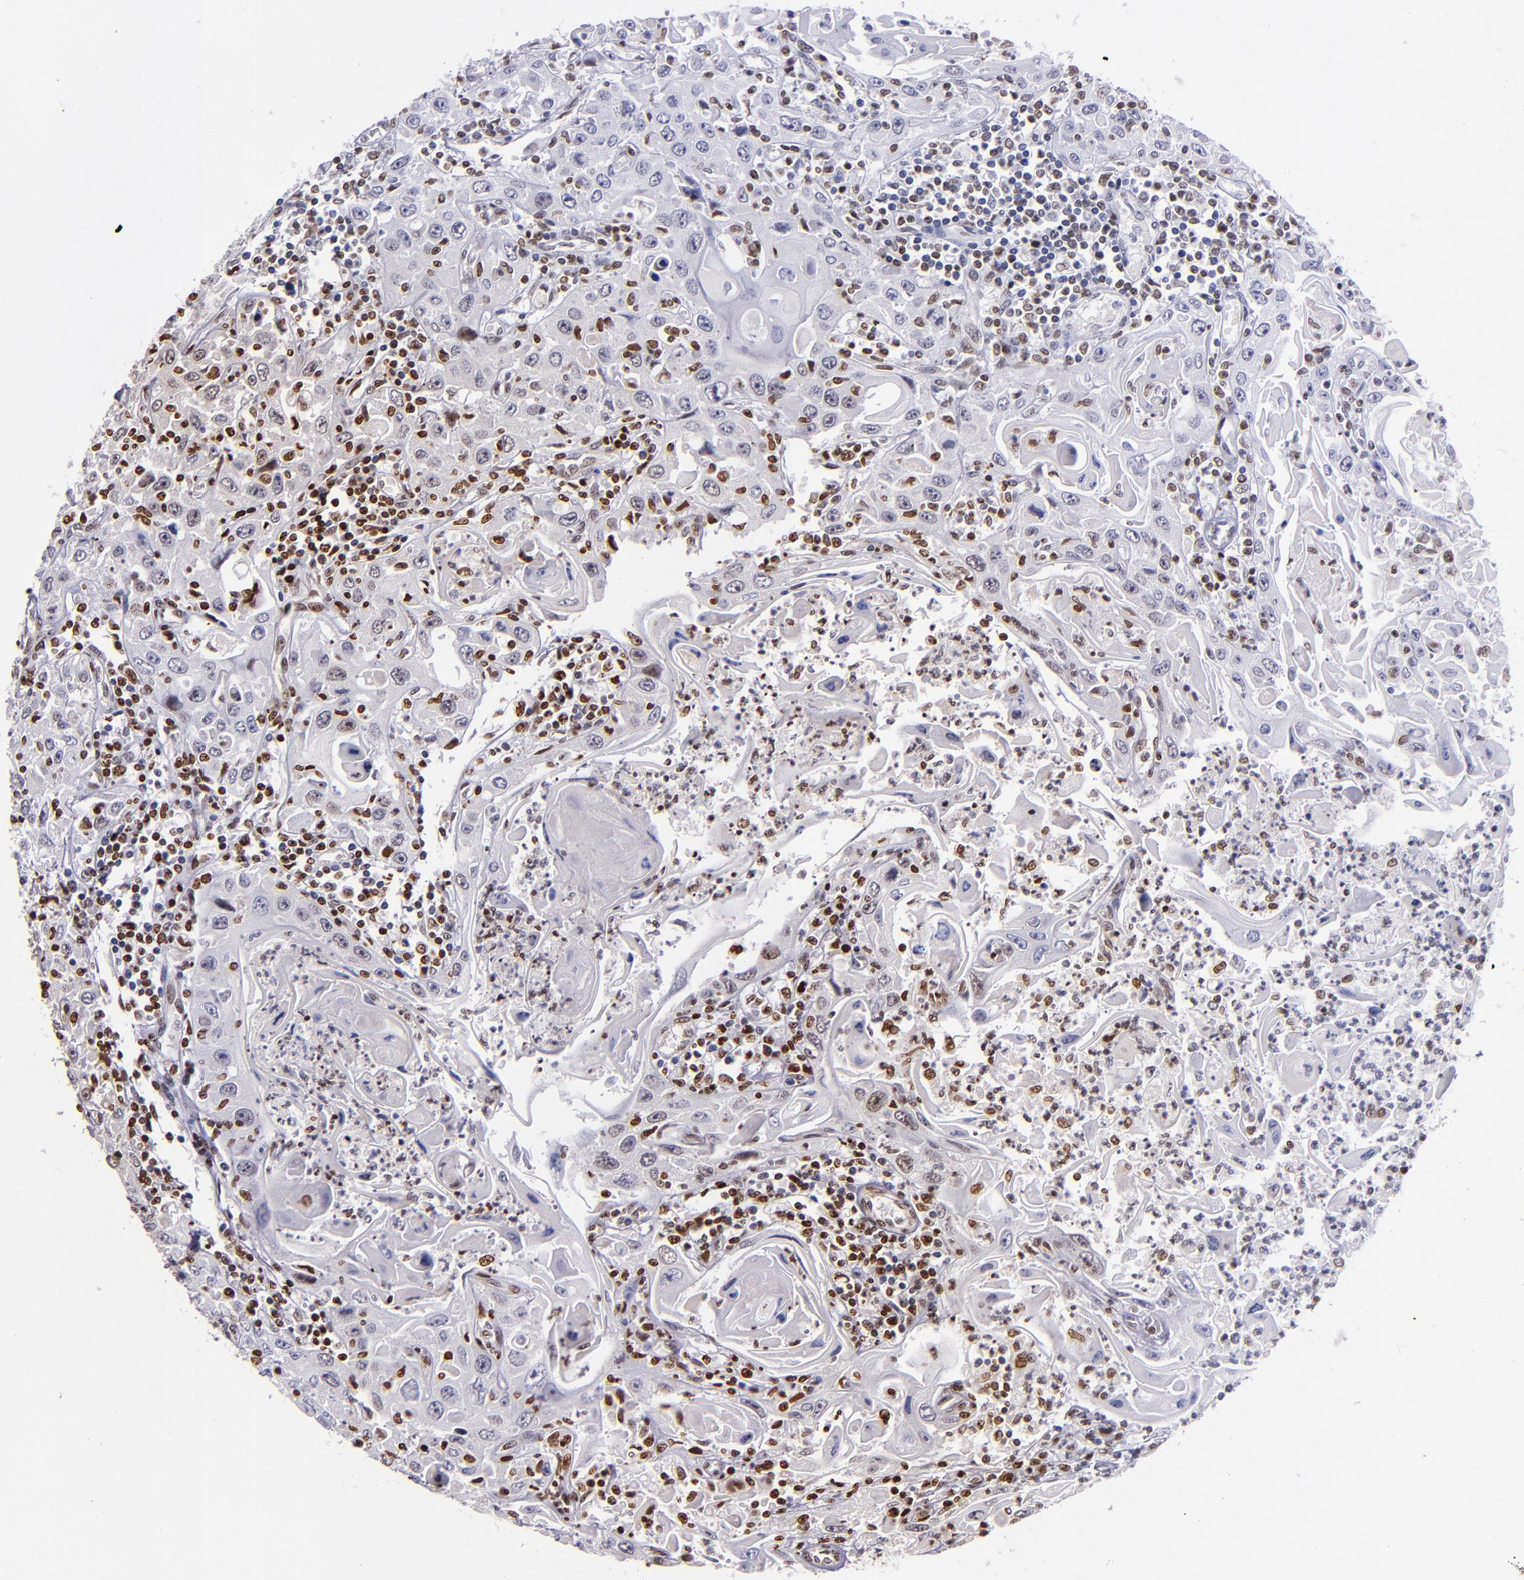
{"staining": {"intensity": "moderate", "quantity": "<25%", "location": "nuclear"}, "tissue": "head and neck cancer", "cell_type": "Tumor cells", "image_type": "cancer", "snomed": [{"axis": "morphology", "description": "Squamous cell carcinoma, NOS"}, {"axis": "topography", "description": "Oral tissue"}, {"axis": "topography", "description": "Head-Neck"}], "caption": "Protein analysis of head and neck cancer (squamous cell carcinoma) tissue demonstrates moderate nuclear expression in approximately <25% of tumor cells. (DAB (3,3'-diaminobenzidine) IHC, brown staining for protein, blue staining for nuclei).", "gene": "CDKL5", "patient": {"sex": "female", "age": 76}}